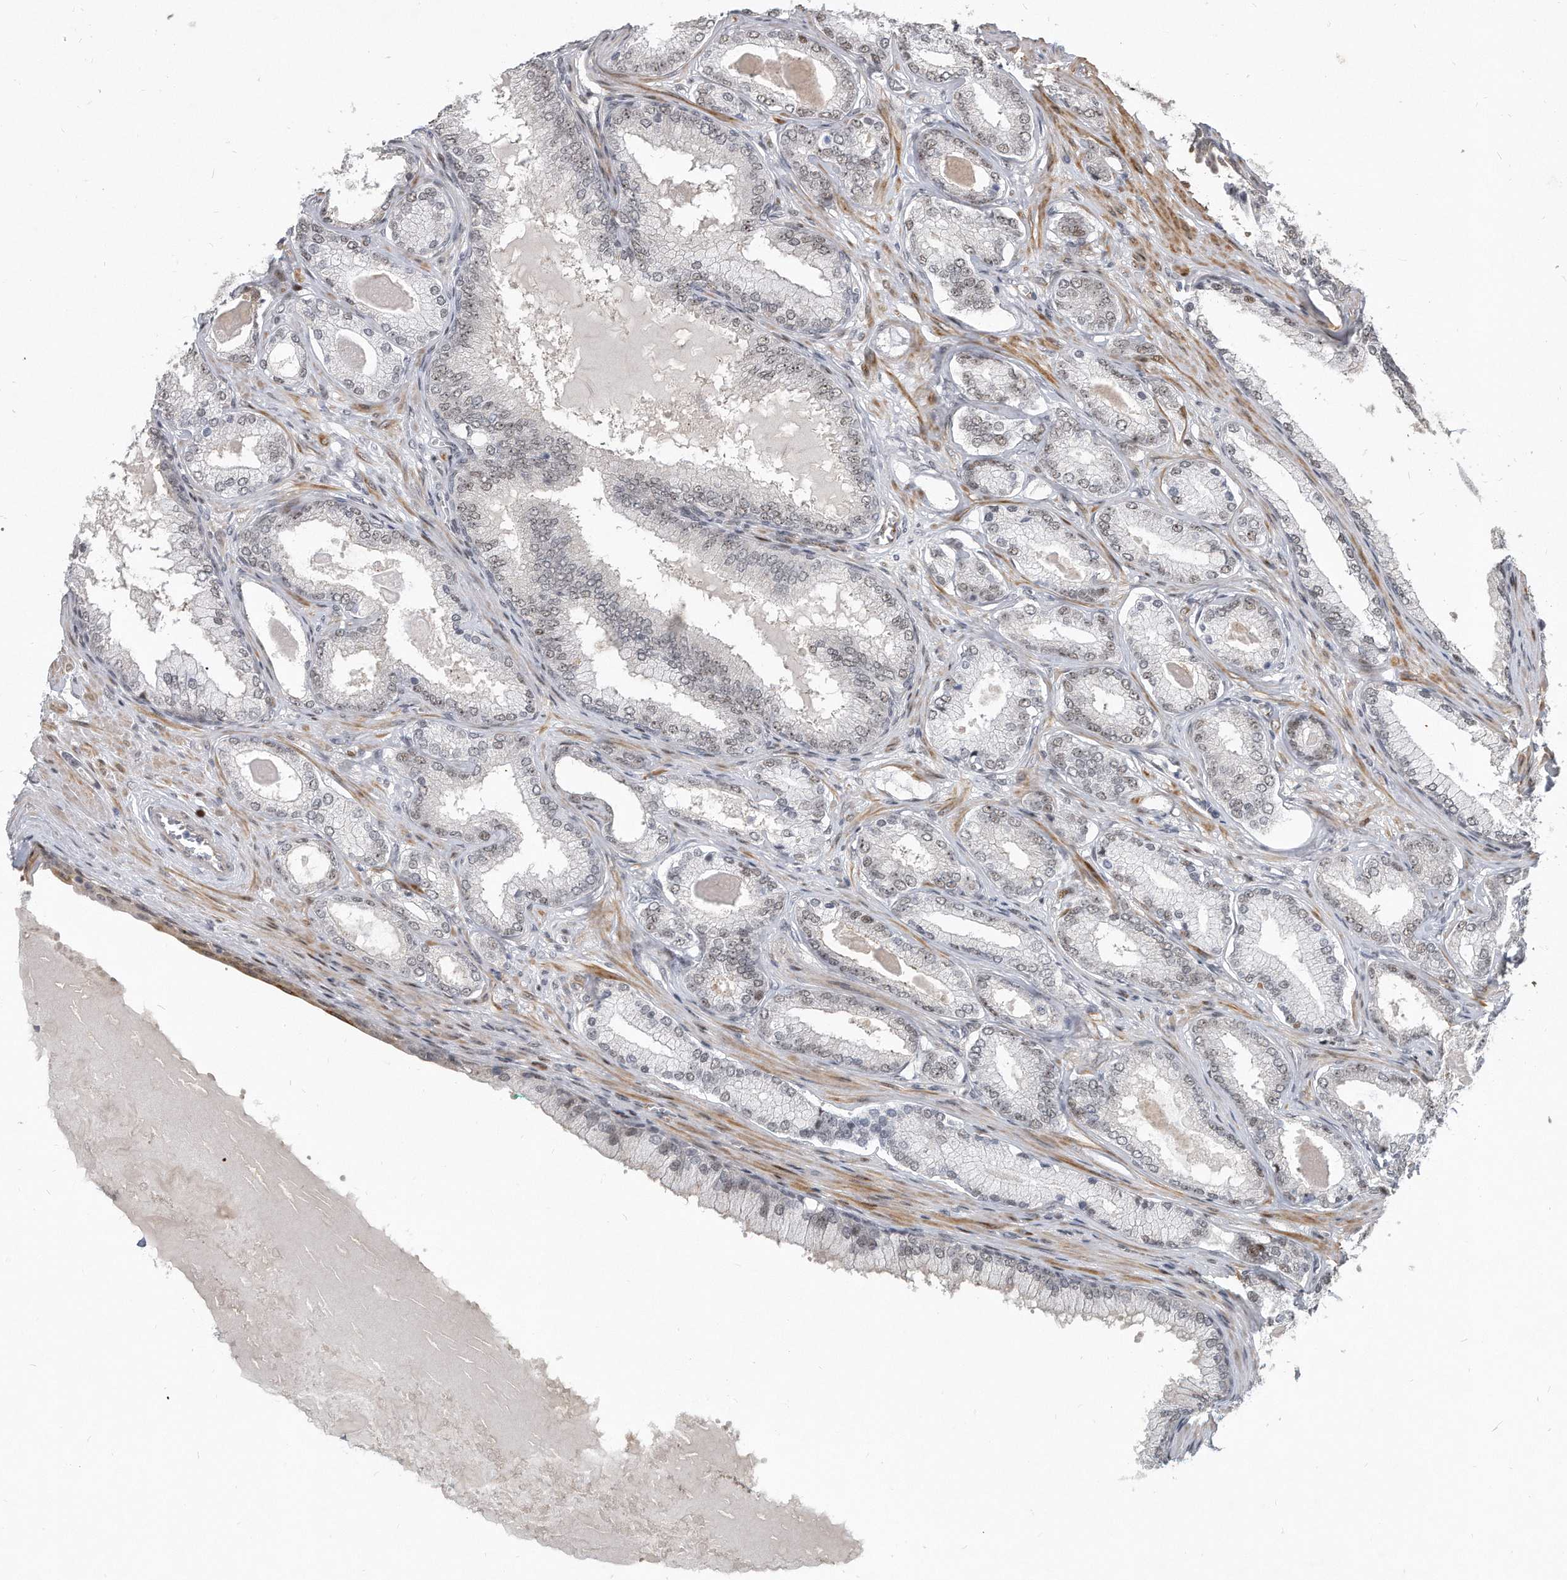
{"staining": {"intensity": "negative", "quantity": "none", "location": "none"}, "tissue": "prostate cancer", "cell_type": "Tumor cells", "image_type": "cancer", "snomed": [{"axis": "morphology", "description": "Adenocarcinoma, Low grade"}, {"axis": "topography", "description": "Prostate"}], "caption": "Immunohistochemistry (IHC) image of prostate adenocarcinoma (low-grade) stained for a protein (brown), which exhibits no positivity in tumor cells.", "gene": "PGBD2", "patient": {"sex": "male", "age": 70}}